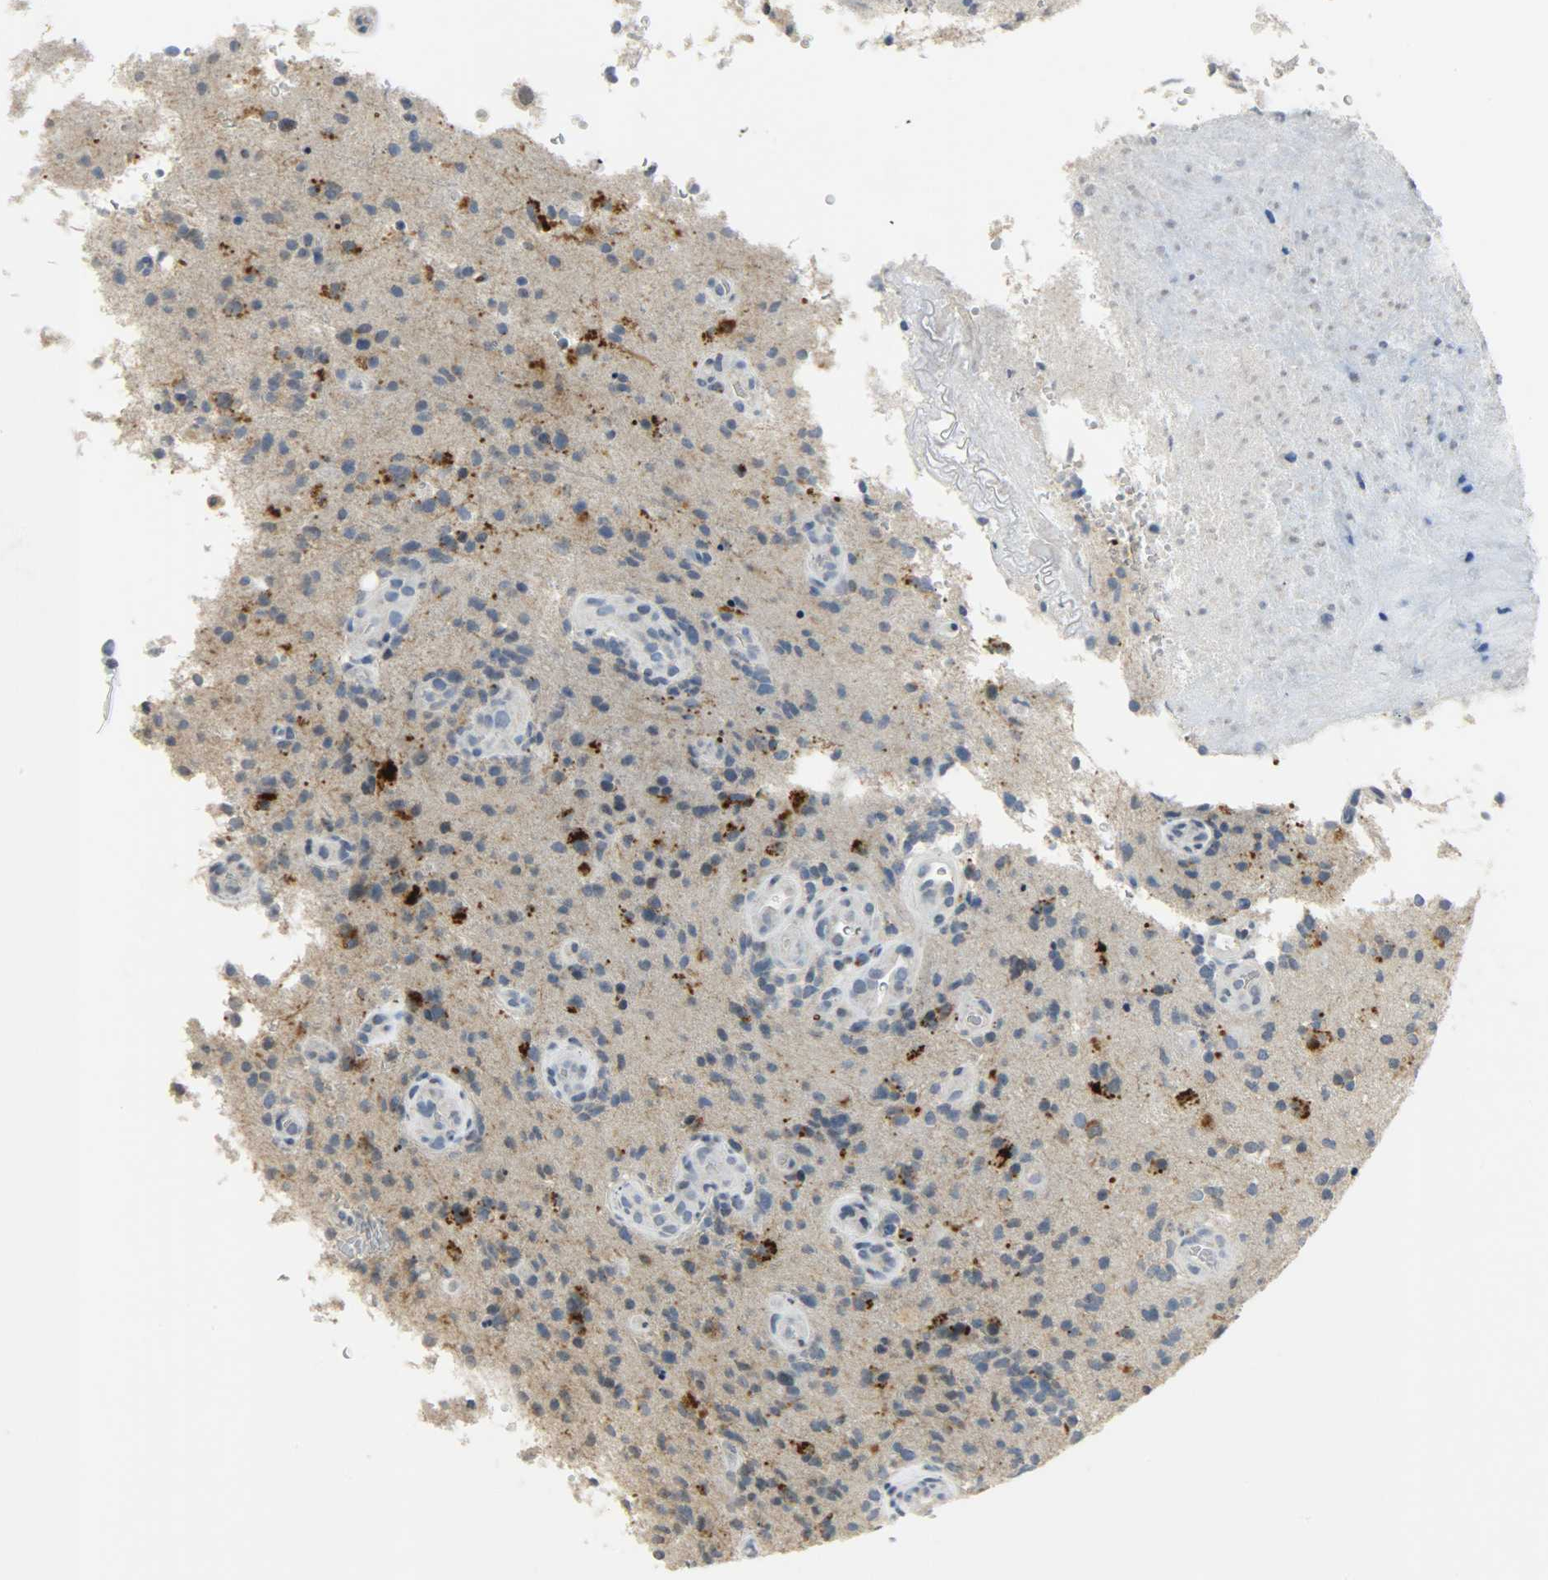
{"staining": {"intensity": "strong", "quantity": ">75%", "location": "cytoplasmic/membranous"}, "tissue": "glioma", "cell_type": "Tumor cells", "image_type": "cancer", "snomed": [{"axis": "morphology", "description": "Normal tissue, NOS"}, {"axis": "morphology", "description": "Glioma, malignant, High grade"}, {"axis": "topography", "description": "Cerebral cortex"}], "caption": "High-magnification brightfield microscopy of glioma stained with DAB (3,3'-diaminobenzidine) (brown) and counterstained with hematoxylin (blue). tumor cells exhibit strong cytoplasmic/membranous expression is present in approximately>75% of cells. (Stains: DAB in brown, nuclei in blue, Microscopy: brightfield microscopy at high magnification).", "gene": "DNAJB6", "patient": {"sex": "male", "age": 75}}